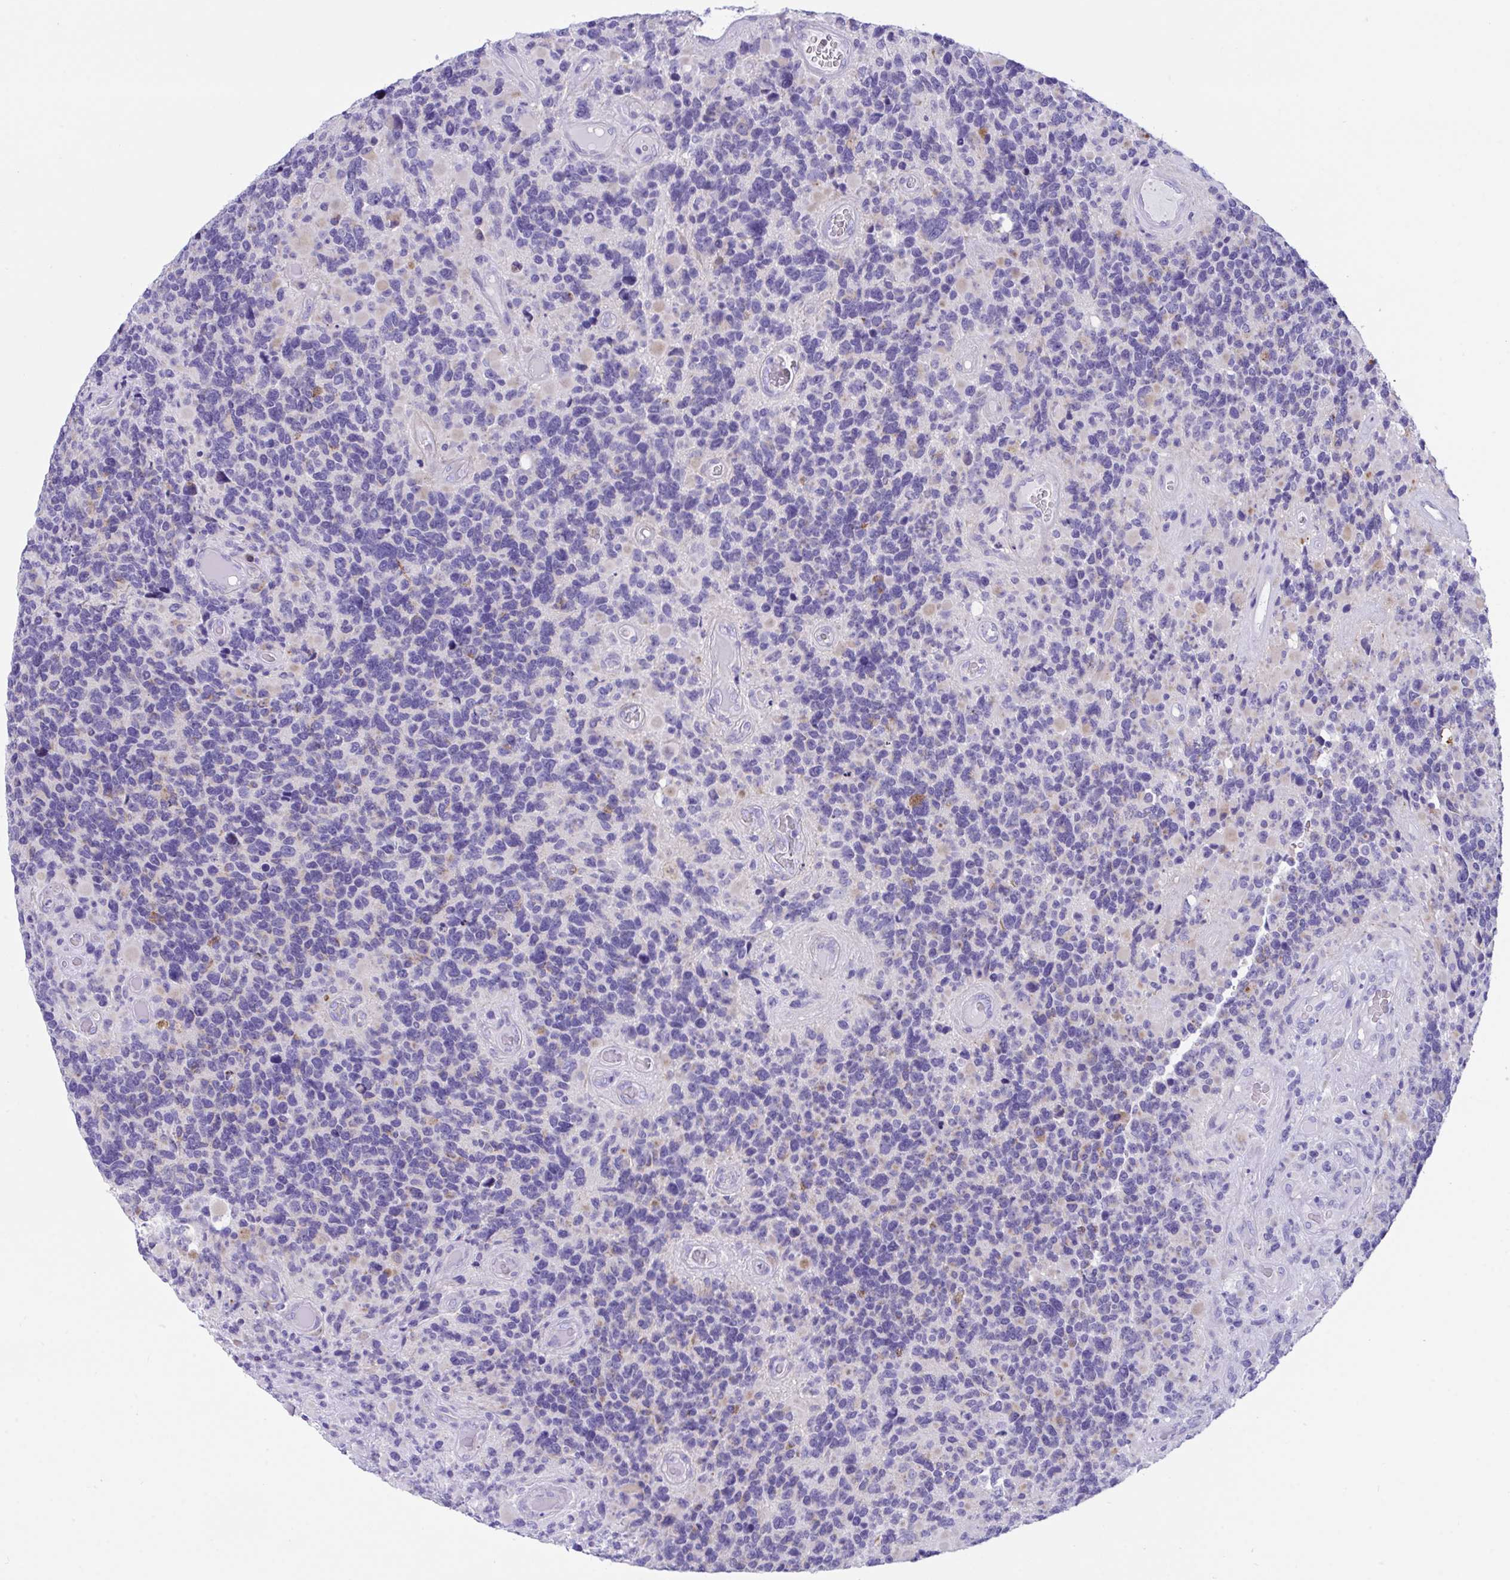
{"staining": {"intensity": "moderate", "quantity": "<25%", "location": "cytoplasmic/membranous"}, "tissue": "glioma", "cell_type": "Tumor cells", "image_type": "cancer", "snomed": [{"axis": "morphology", "description": "Glioma, malignant, High grade"}, {"axis": "topography", "description": "Brain"}], "caption": "Tumor cells display low levels of moderate cytoplasmic/membranous positivity in about <25% of cells in glioma.", "gene": "TMEM106B", "patient": {"sex": "female", "age": 40}}